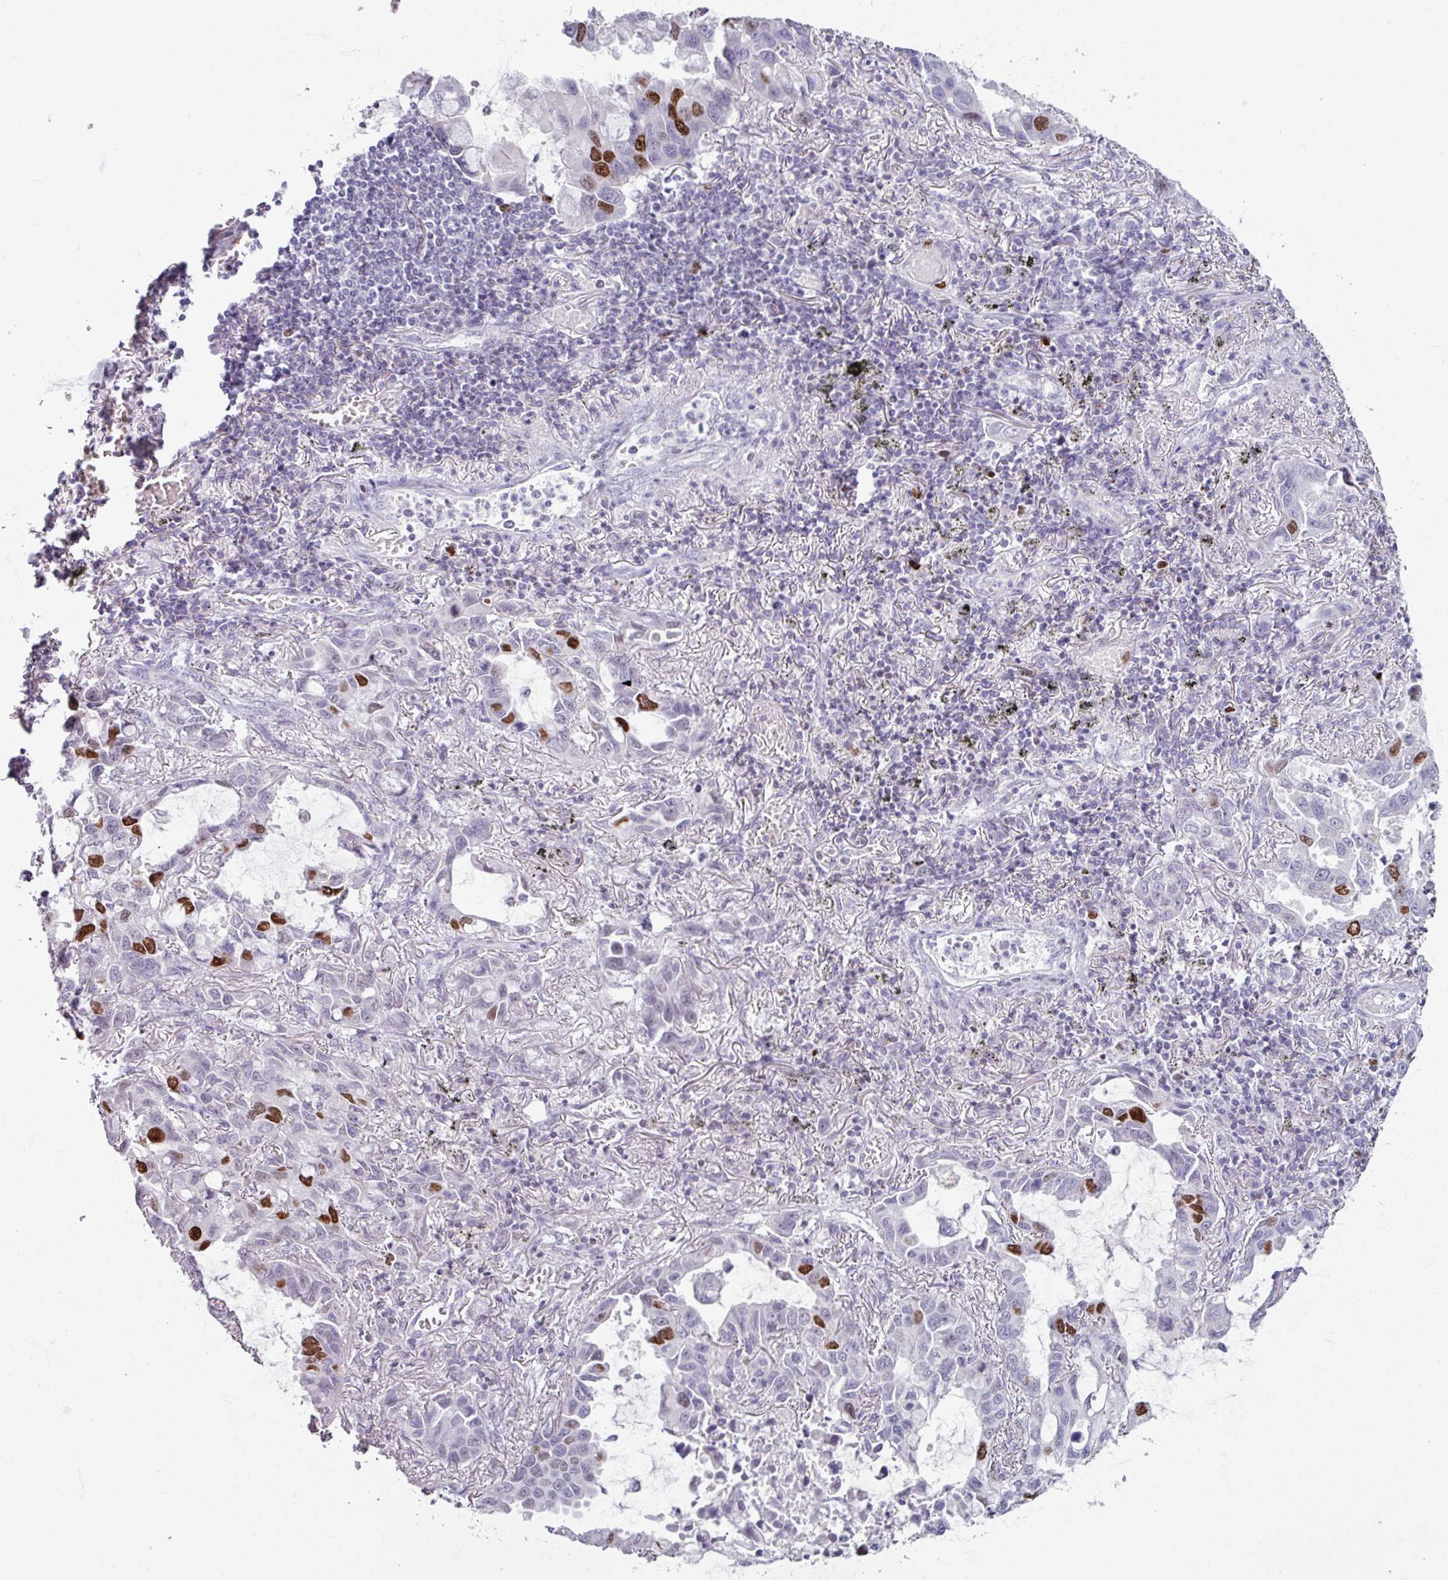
{"staining": {"intensity": "strong", "quantity": "<25%", "location": "nuclear"}, "tissue": "lung cancer", "cell_type": "Tumor cells", "image_type": "cancer", "snomed": [{"axis": "morphology", "description": "Adenocarcinoma, NOS"}, {"axis": "topography", "description": "Lung"}], "caption": "Protein staining displays strong nuclear staining in approximately <25% of tumor cells in adenocarcinoma (lung).", "gene": "ATAD2", "patient": {"sex": "male", "age": 64}}